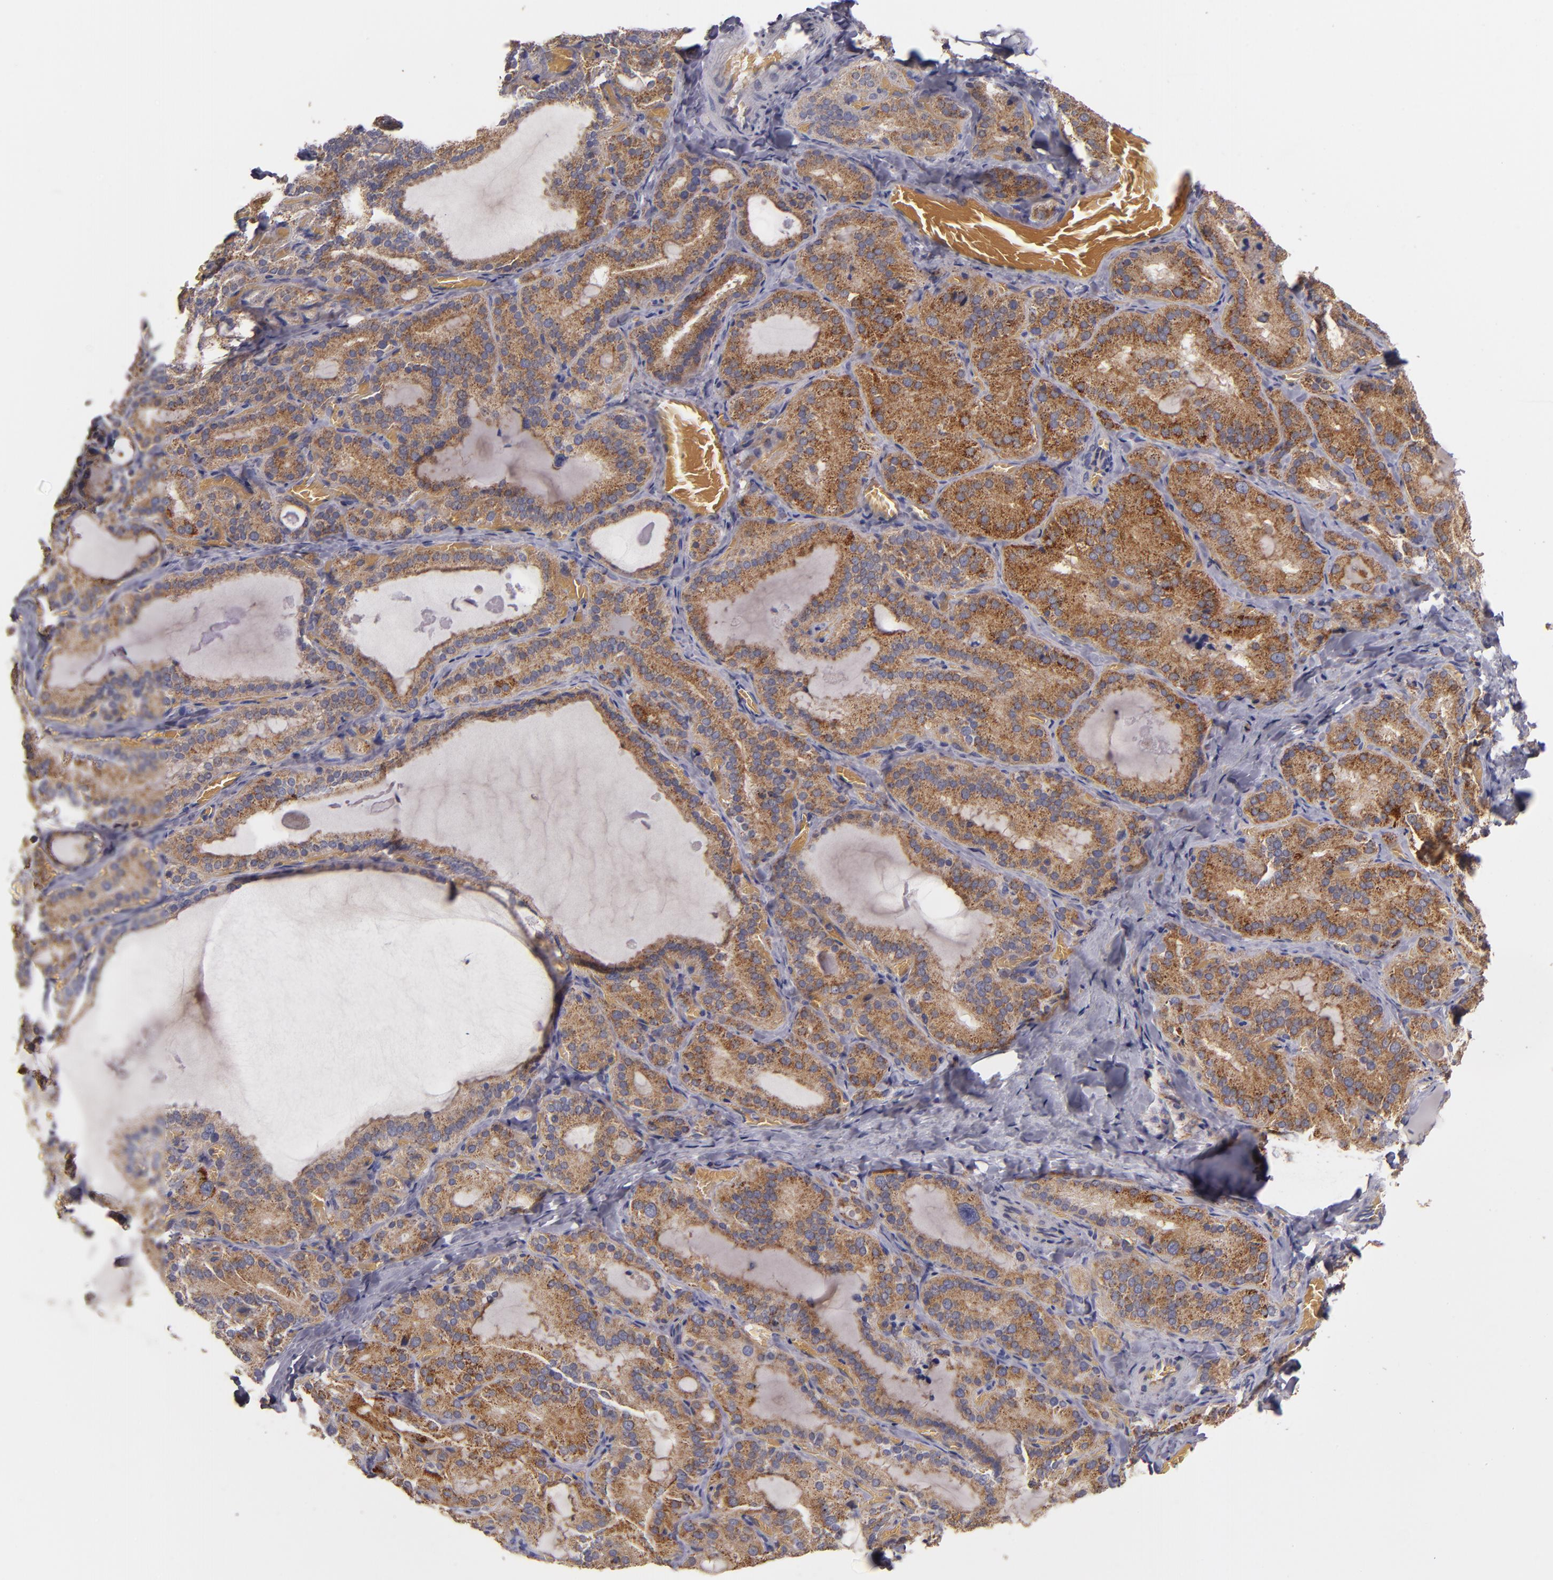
{"staining": {"intensity": "moderate", "quantity": ">75%", "location": "cytoplasmic/membranous"}, "tissue": "thyroid gland", "cell_type": "Glandular cells", "image_type": "normal", "snomed": [{"axis": "morphology", "description": "Normal tissue, NOS"}, {"axis": "topography", "description": "Thyroid gland"}], "caption": "The photomicrograph exhibits a brown stain indicating the presence of a protein in the cytoplasmic/membranous of glandular cells in thyroid gland.", "gene": "CLTA", "patient": {"sex": "female", "age": 33}}